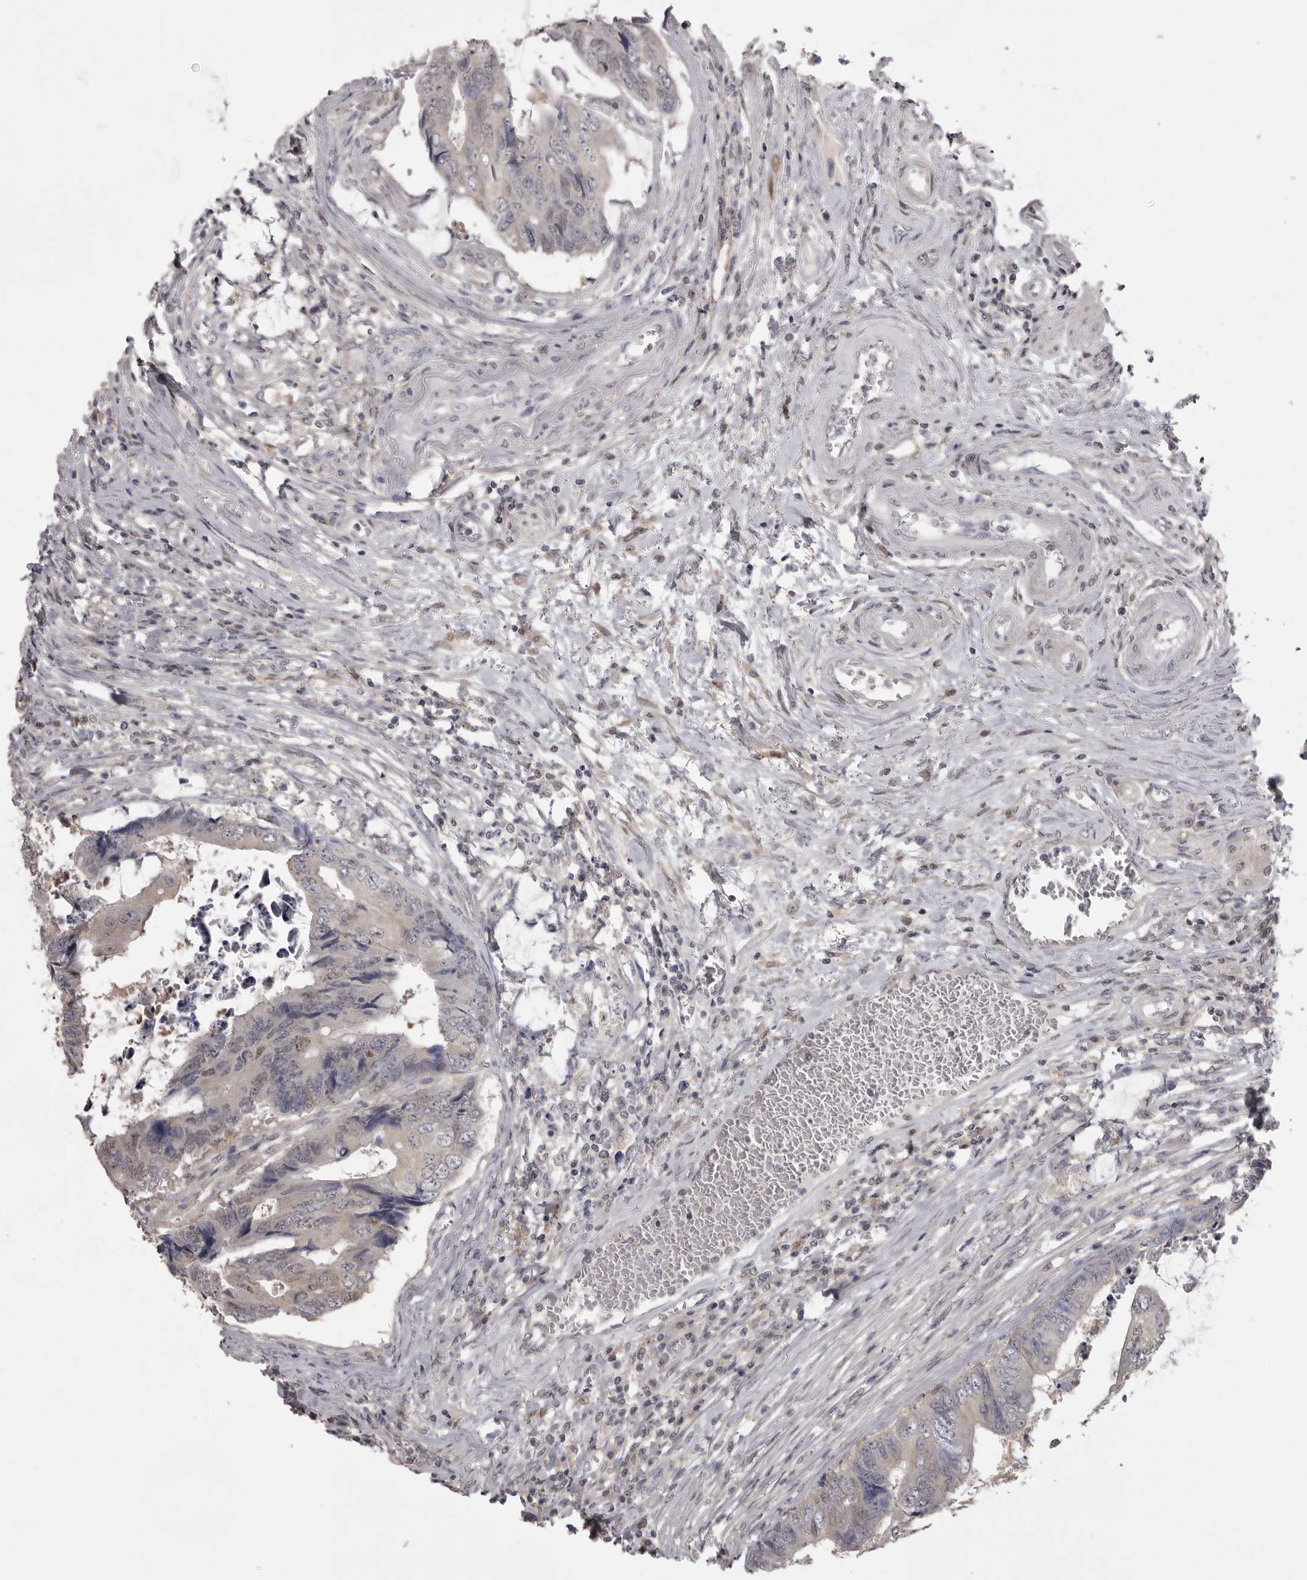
{"staining": {"intensity": "negative", "quantity": "none", "location": "none"}, "tissue": "colorectal cancer", "cell_type": "Tumor cells", "image_type": "cancer", "snomed": [{"axis": "morphology", "description": "Adenocarcinoma, NOS"}, {"axis": "topography", "description": "Rectum"}], "caption": "DAB (3,3'-diaminobenzidine) immunohistochemical staining of adenocarcinoma (colorectal) exhibits no significant positivity in tumor cells. (Brightfield microscopy of DAB (3,3'-diaminobenzidine) immunohistochemistry (IHC) at high magnification).", "gene": "MDH1", "patient": {"sex": "male", "age": 84}}